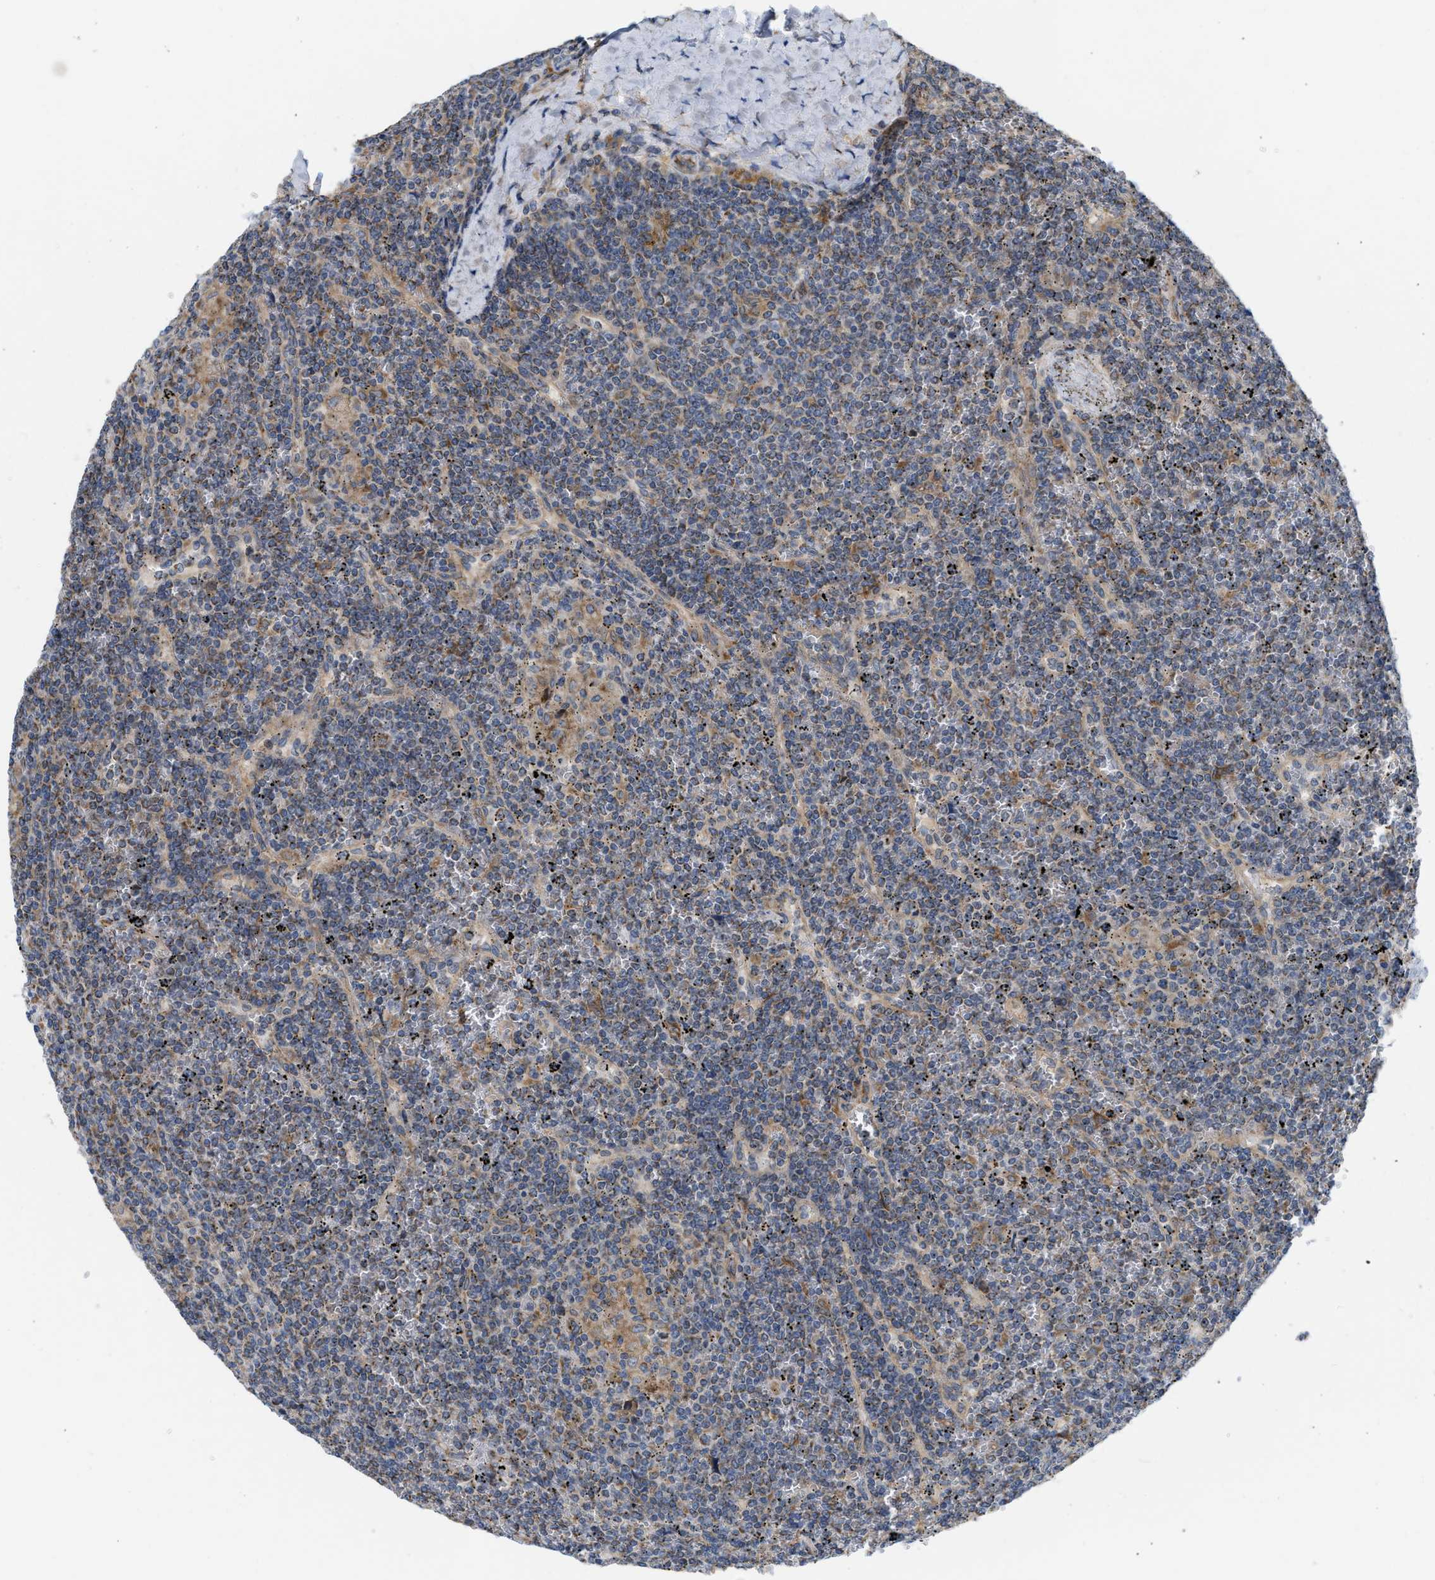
{"staining": {"intensity": "weak", "quantity": "<25%", "location": "cytoplasmic/membranous"}, "tissue": "lymphoma", "cell_type": "Tumor cells", "image_type": "cancer", "snomed": [{"axis": "morphology", "description": "Malignant lymphoma, non-Hodgkin's type, Low grade"}, {"axis": "topography", "description": "Spleen"}], "caption": "This is an immunohistochemistry image of human lymphoma. There is no staining in tumor cells.", "gene": "EOGT", "patient": {"sex": "female", "age": 19}}